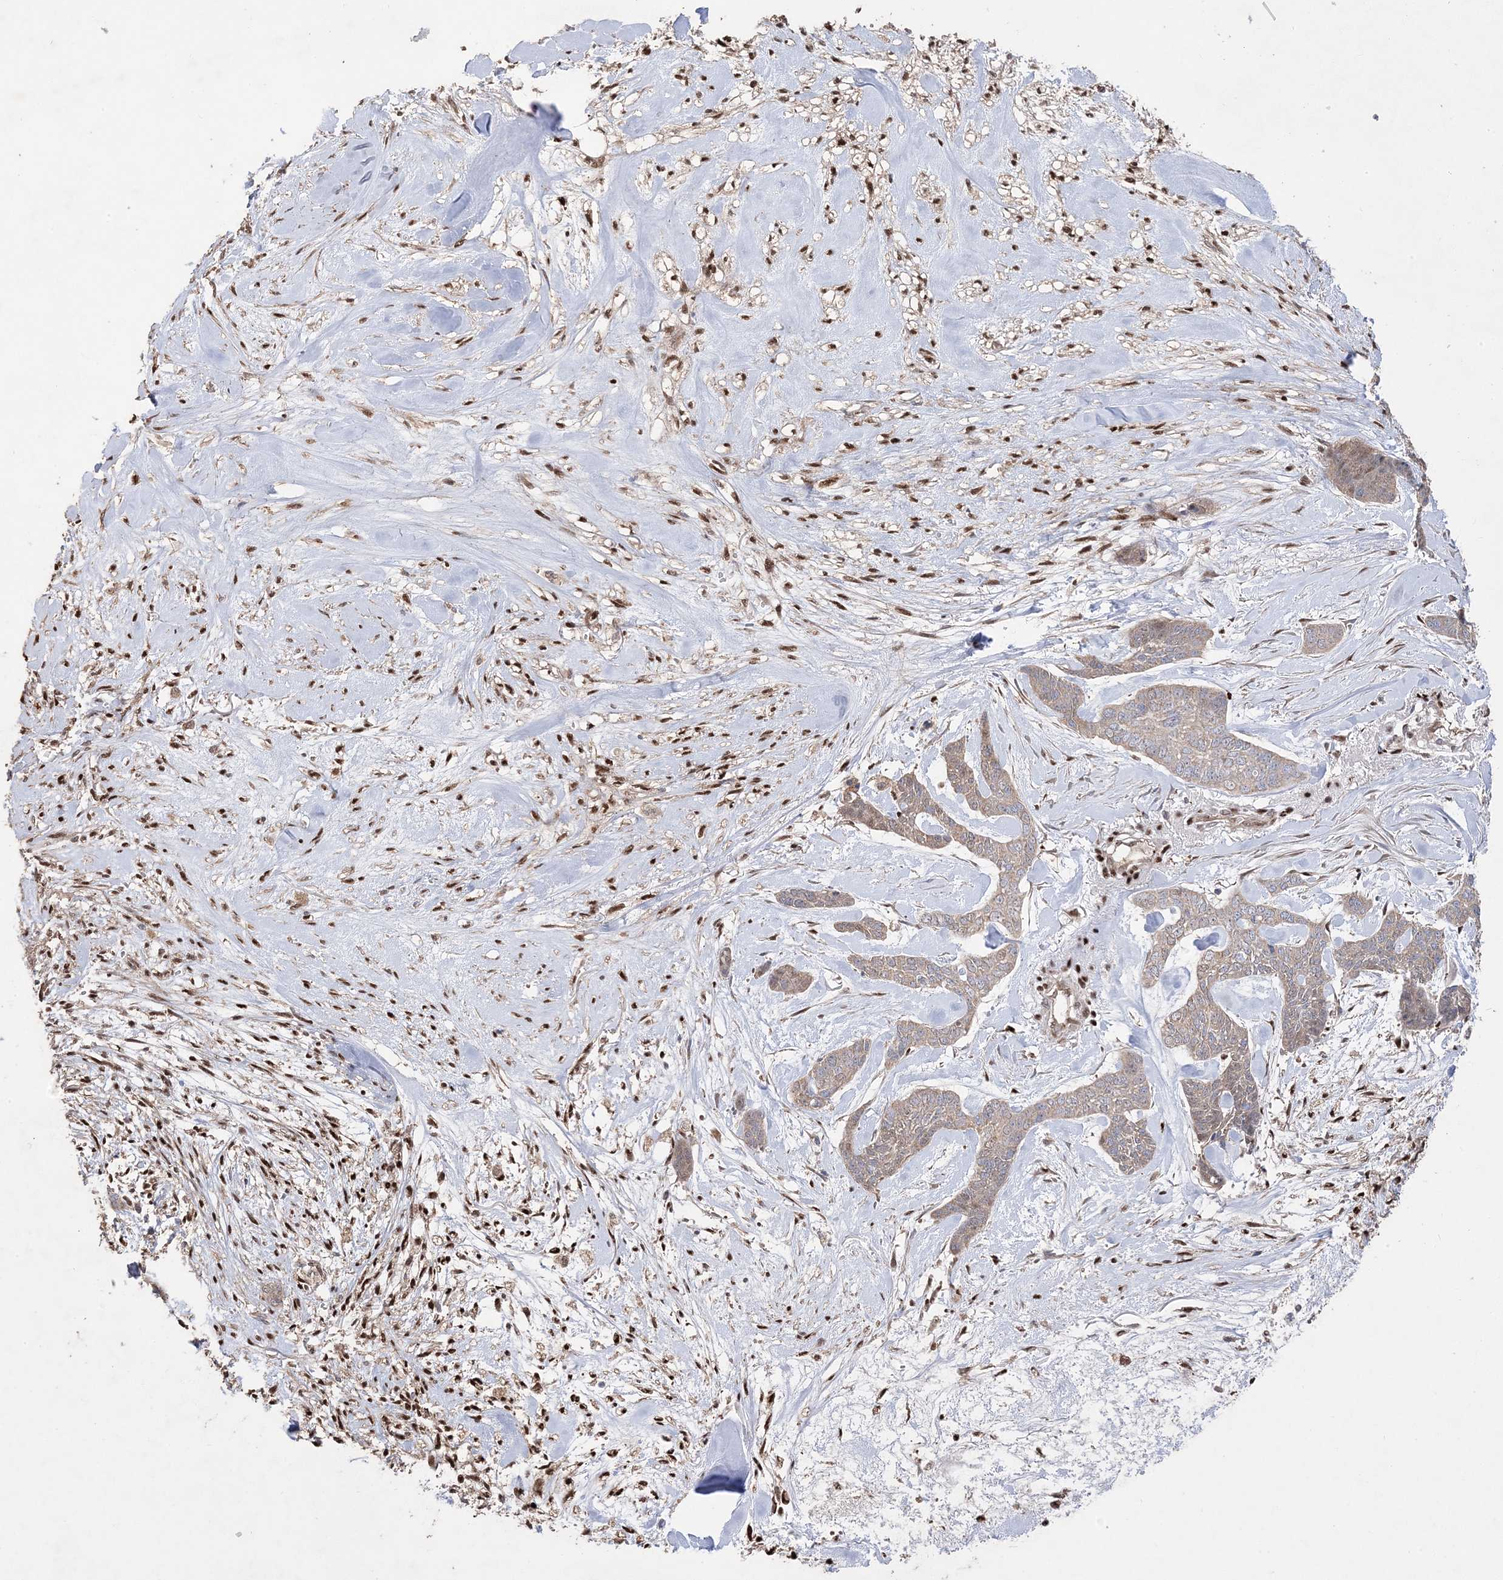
{"staining": {"intensity": "weak", "quantity": ">75%", "location": "cytoplasmic/membranous"}, "tissue": "skin cancer", "cell_type": "Tumor cells", "image_type": "cancer", "snomed": [{"axis": "morphology", "description": "Basal cell carcinoma"}, {"axis": "topography", "description": "Skin"}], "caption": "Immunohistochemistry image of human skin cancer stained for a protein (brown), which shows low levels of weak cytoplasmic/membranous positivity in about >75% of tumor cells.", "gene": "PPOX", "patient": {"sex": "female", "age": 64}}